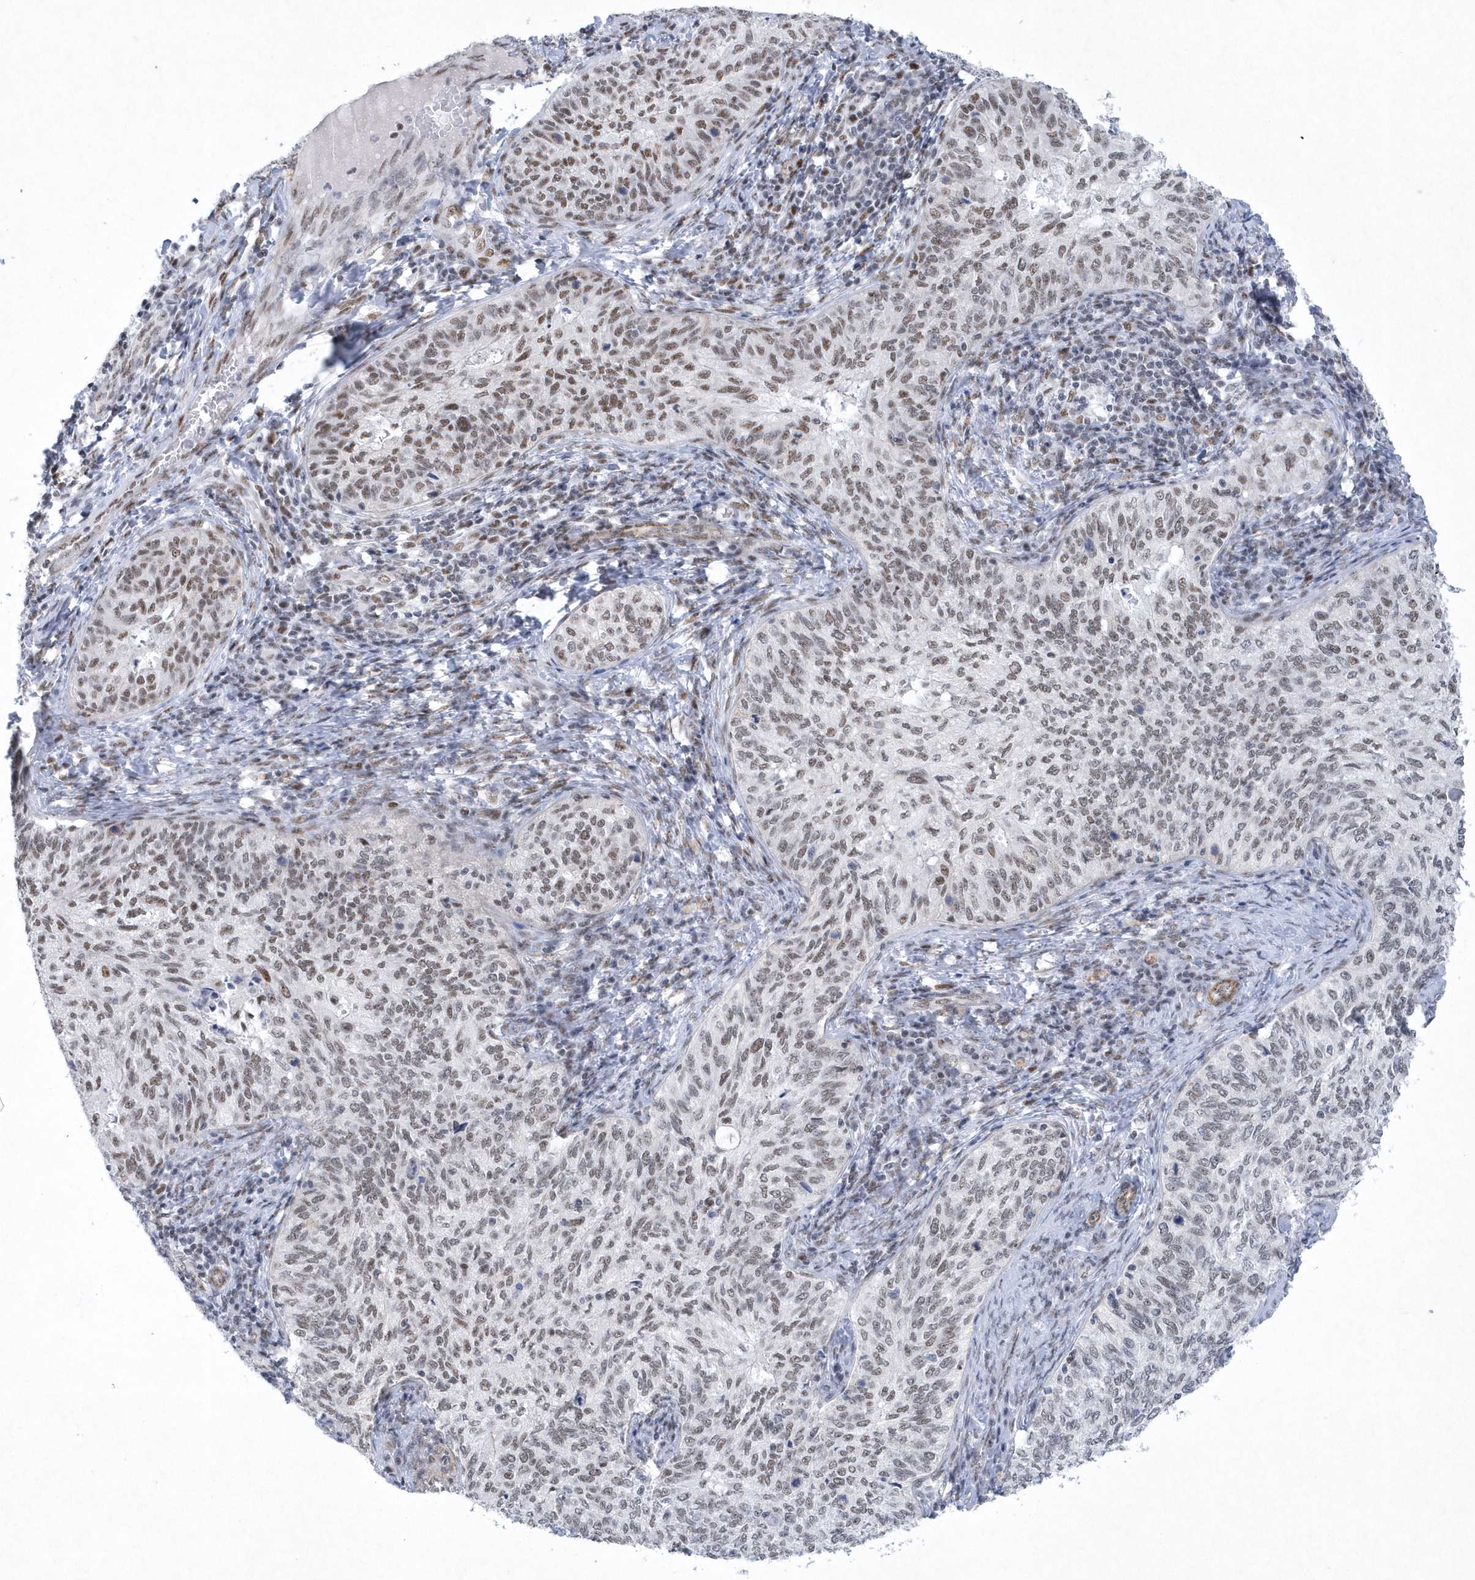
{"staining": {"intensity": "moderate", "quantity": ">75%", "location": "nuclear"}, "tissue": "cervical cancer", "cell_type": "Tumor cells", "image_type": "cancer", "snomed": [{"axis": "morphology", "description": "Squamous cell carcinoma, NOS"}, {"axis": "topography", "description": "Cervix"}], "caption": "Moderate nuclear protein expression is identified in approximately >75% of tumor cells in cervical cancer (squamous cell carcinoma). The protein is shown in brown color, while the nuclei are stained blue.", "gene": "DCLRE1A", "patient": {"sex": "female", "age": 30}}